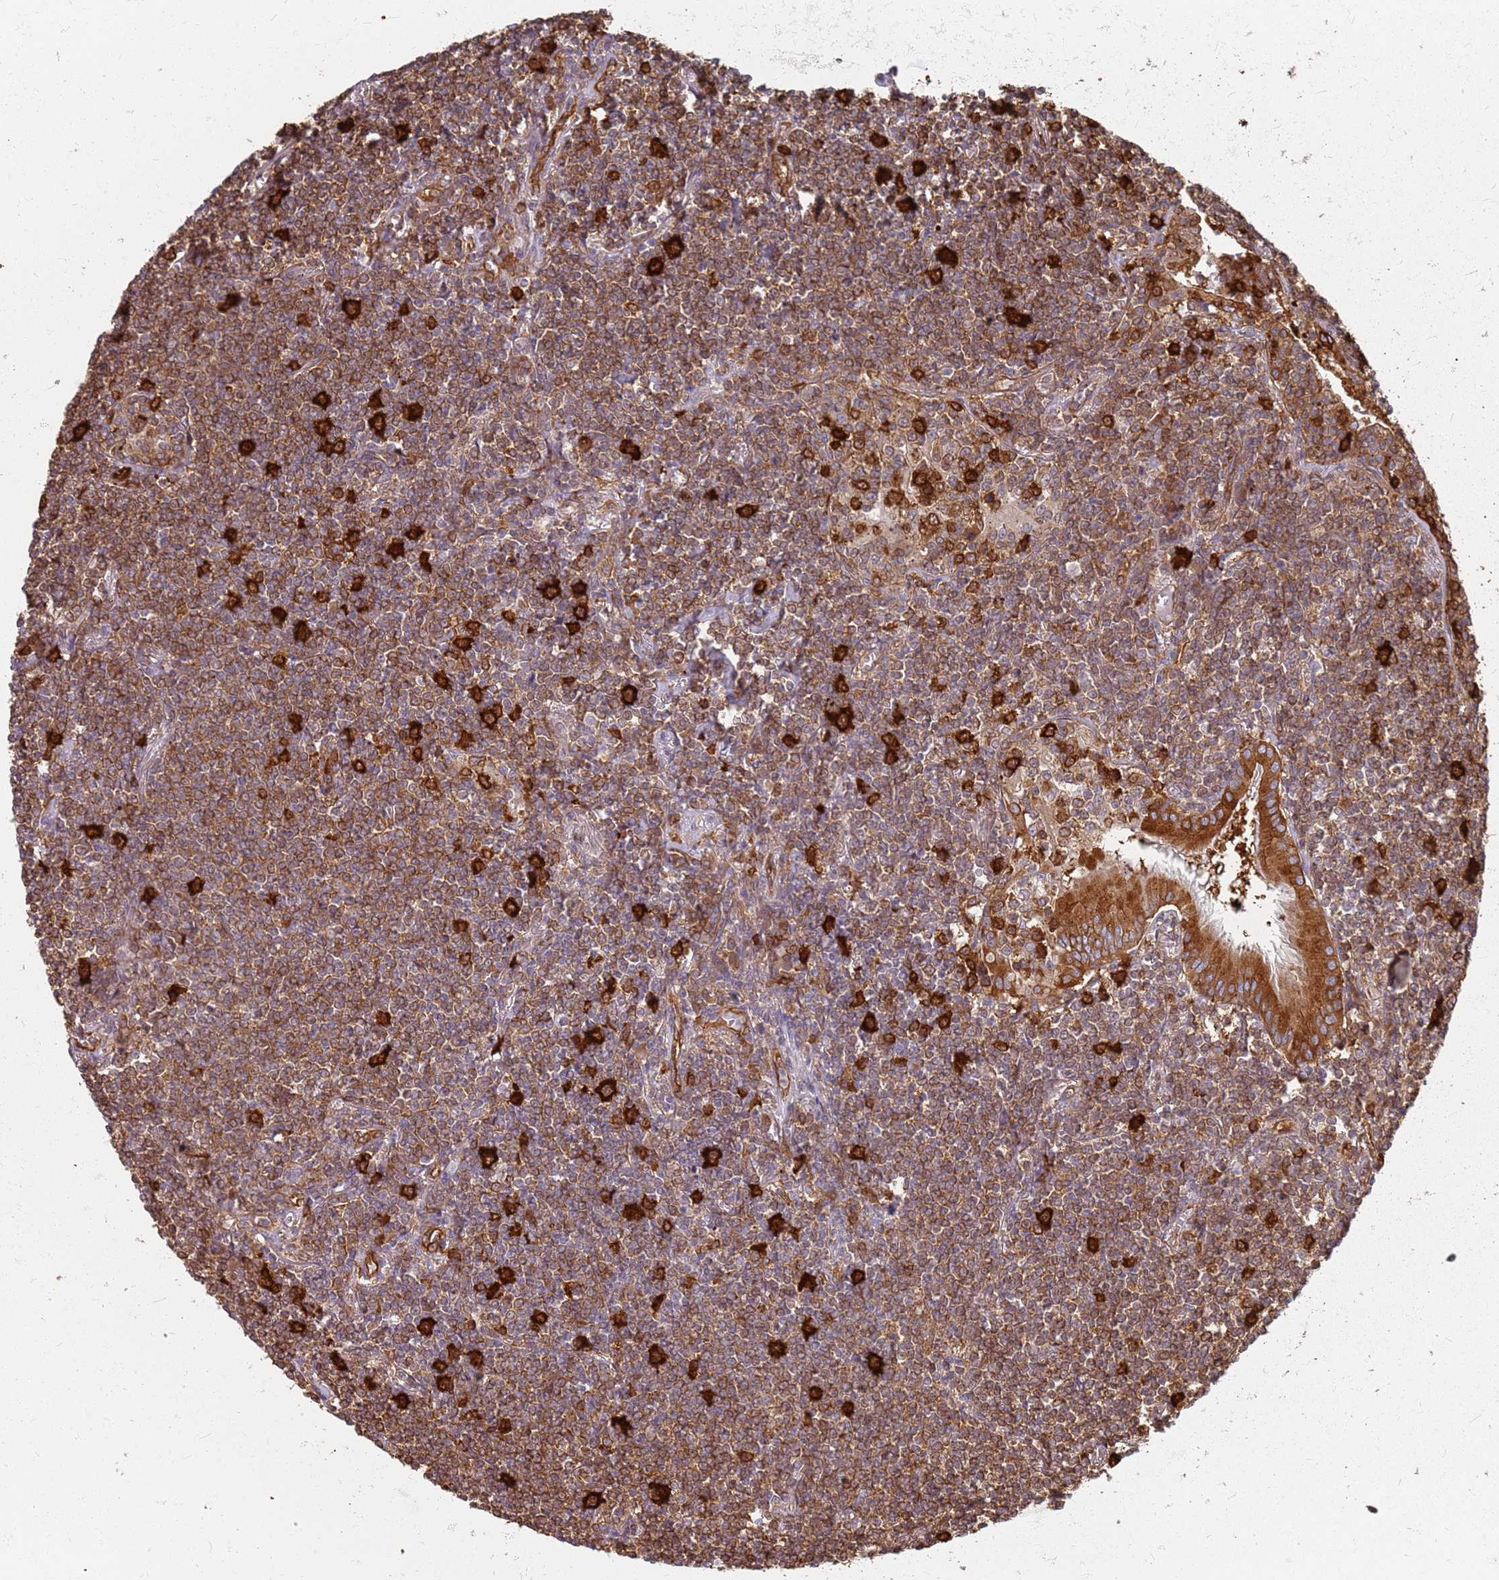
{"staining": {"intensity": "moderate", "quantity": ">75%", "location": "cytoplasmic/membranous"}, "tissue": "lymphoma", "cell_type": "Tumor cells", "image_type": "cancer", "snomed": [{"axis": "morphology", "description": "Malignant lymphoma, non-Hodgkin's type, Low grade"}, {"axis": "topography", "description": "Lung"}], "caption": "Lymphoma was stained to show a protein in brown. There is medium levels of moderate cytoplasmic/membranous positivity in approximately >75% of tumor cells. Nuclei are stained in blue.", "gene": "HDX", "patient": {"sex": "female", "age": 71}}